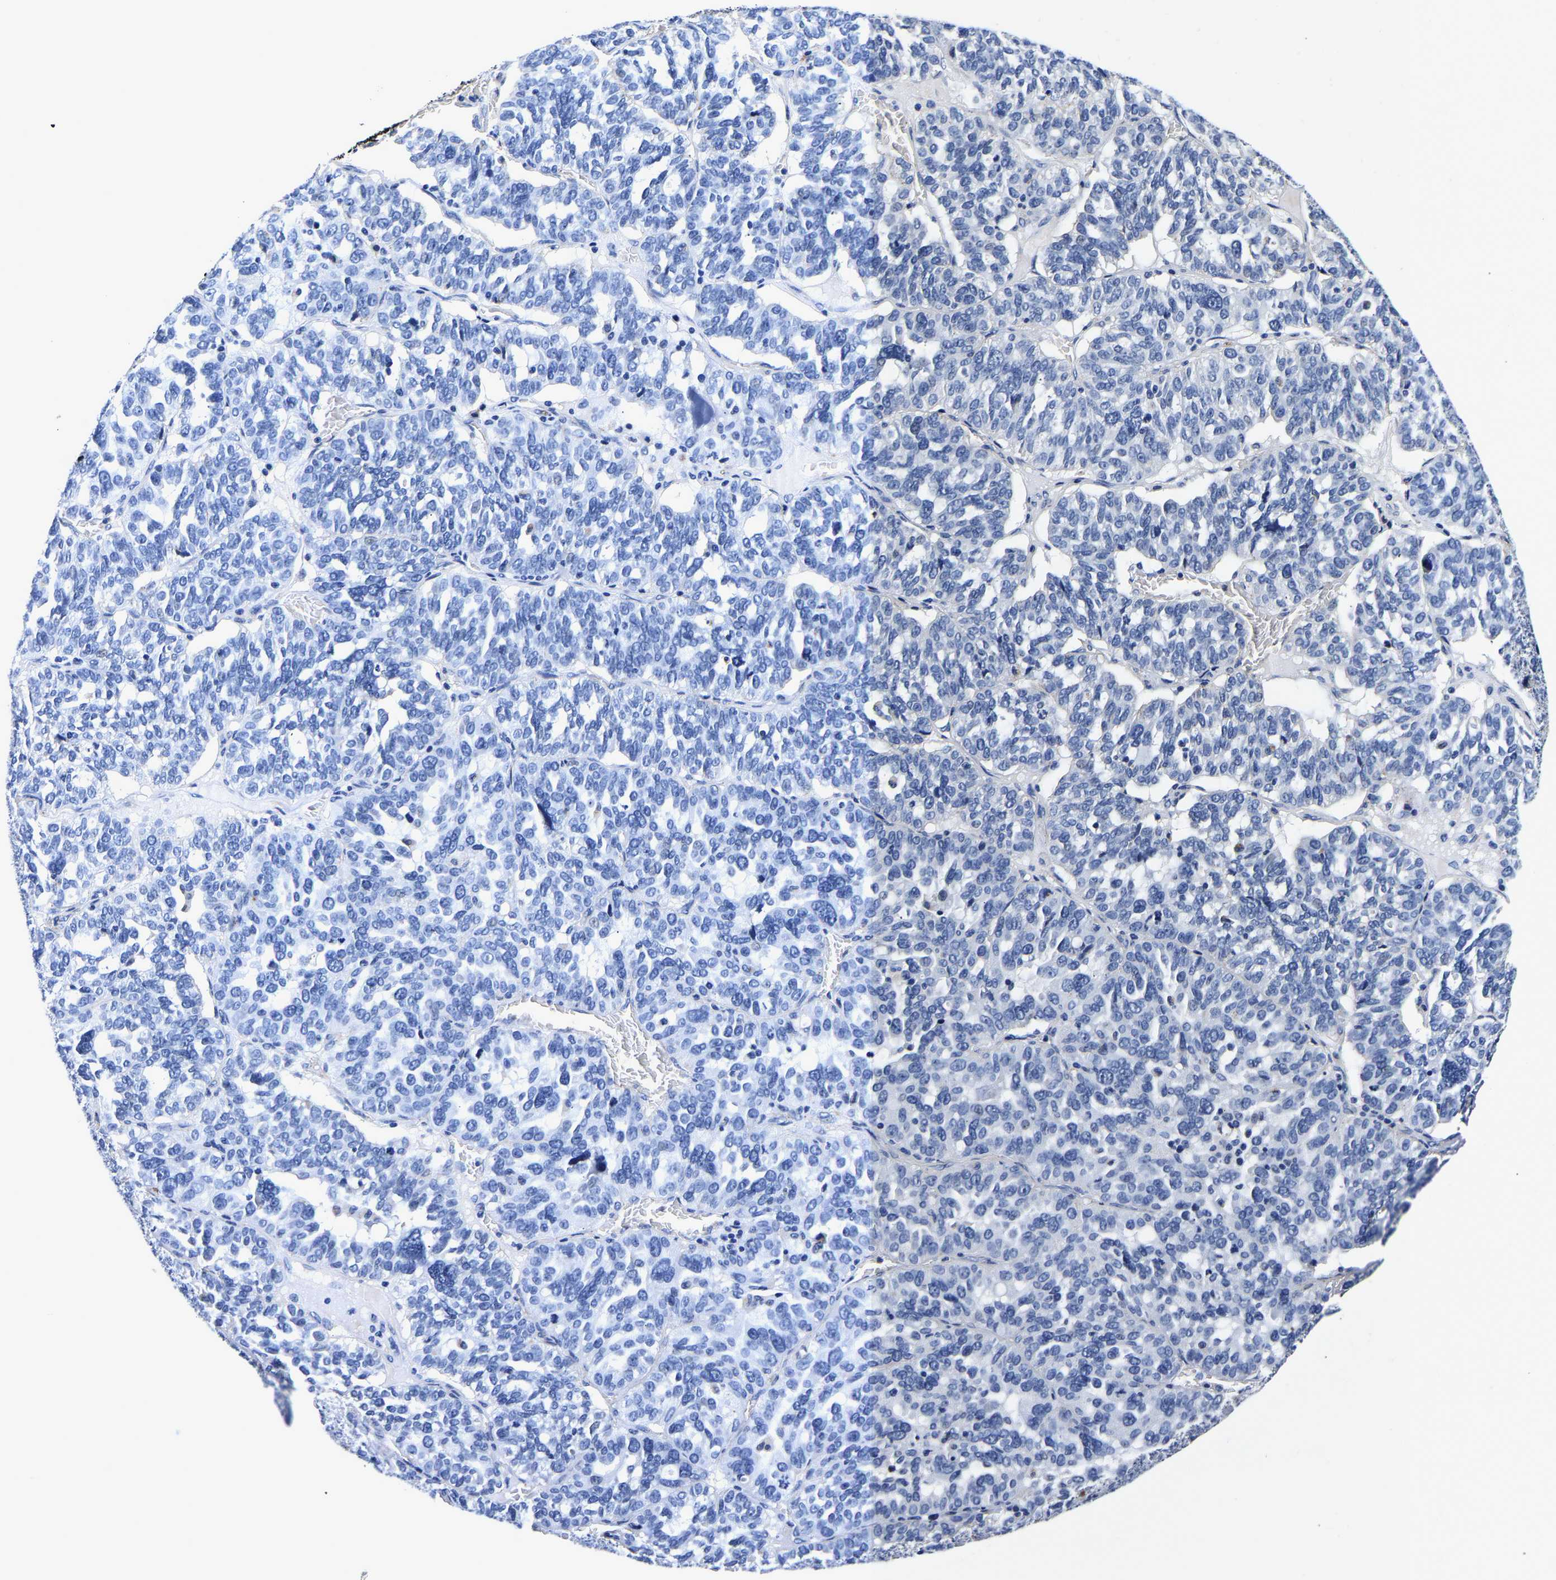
{"staining": {"intensity": "negative", "quantity": "none", "location": "none"}, "tissue": "ovarian cancer", "cell_type": "Tumor cells", "image_type": "cancer", "snomed": [{"axis": "morphology", "description": "Cystadenocarcinoma, serous, NOS"}, {"axis": "topography", "description": "Ovary"}], "caption": "Immunohistochemistry histopathology image of neoplastic tissue: ovarian cancer stained with DAB shows no significant protein staining in tumor cells. (DAB (3,3'-diaminobenzidine) immunohistochemistry, high magnification).", "gene": "GRN", "patient": {"sex": "female", "age": 59}}